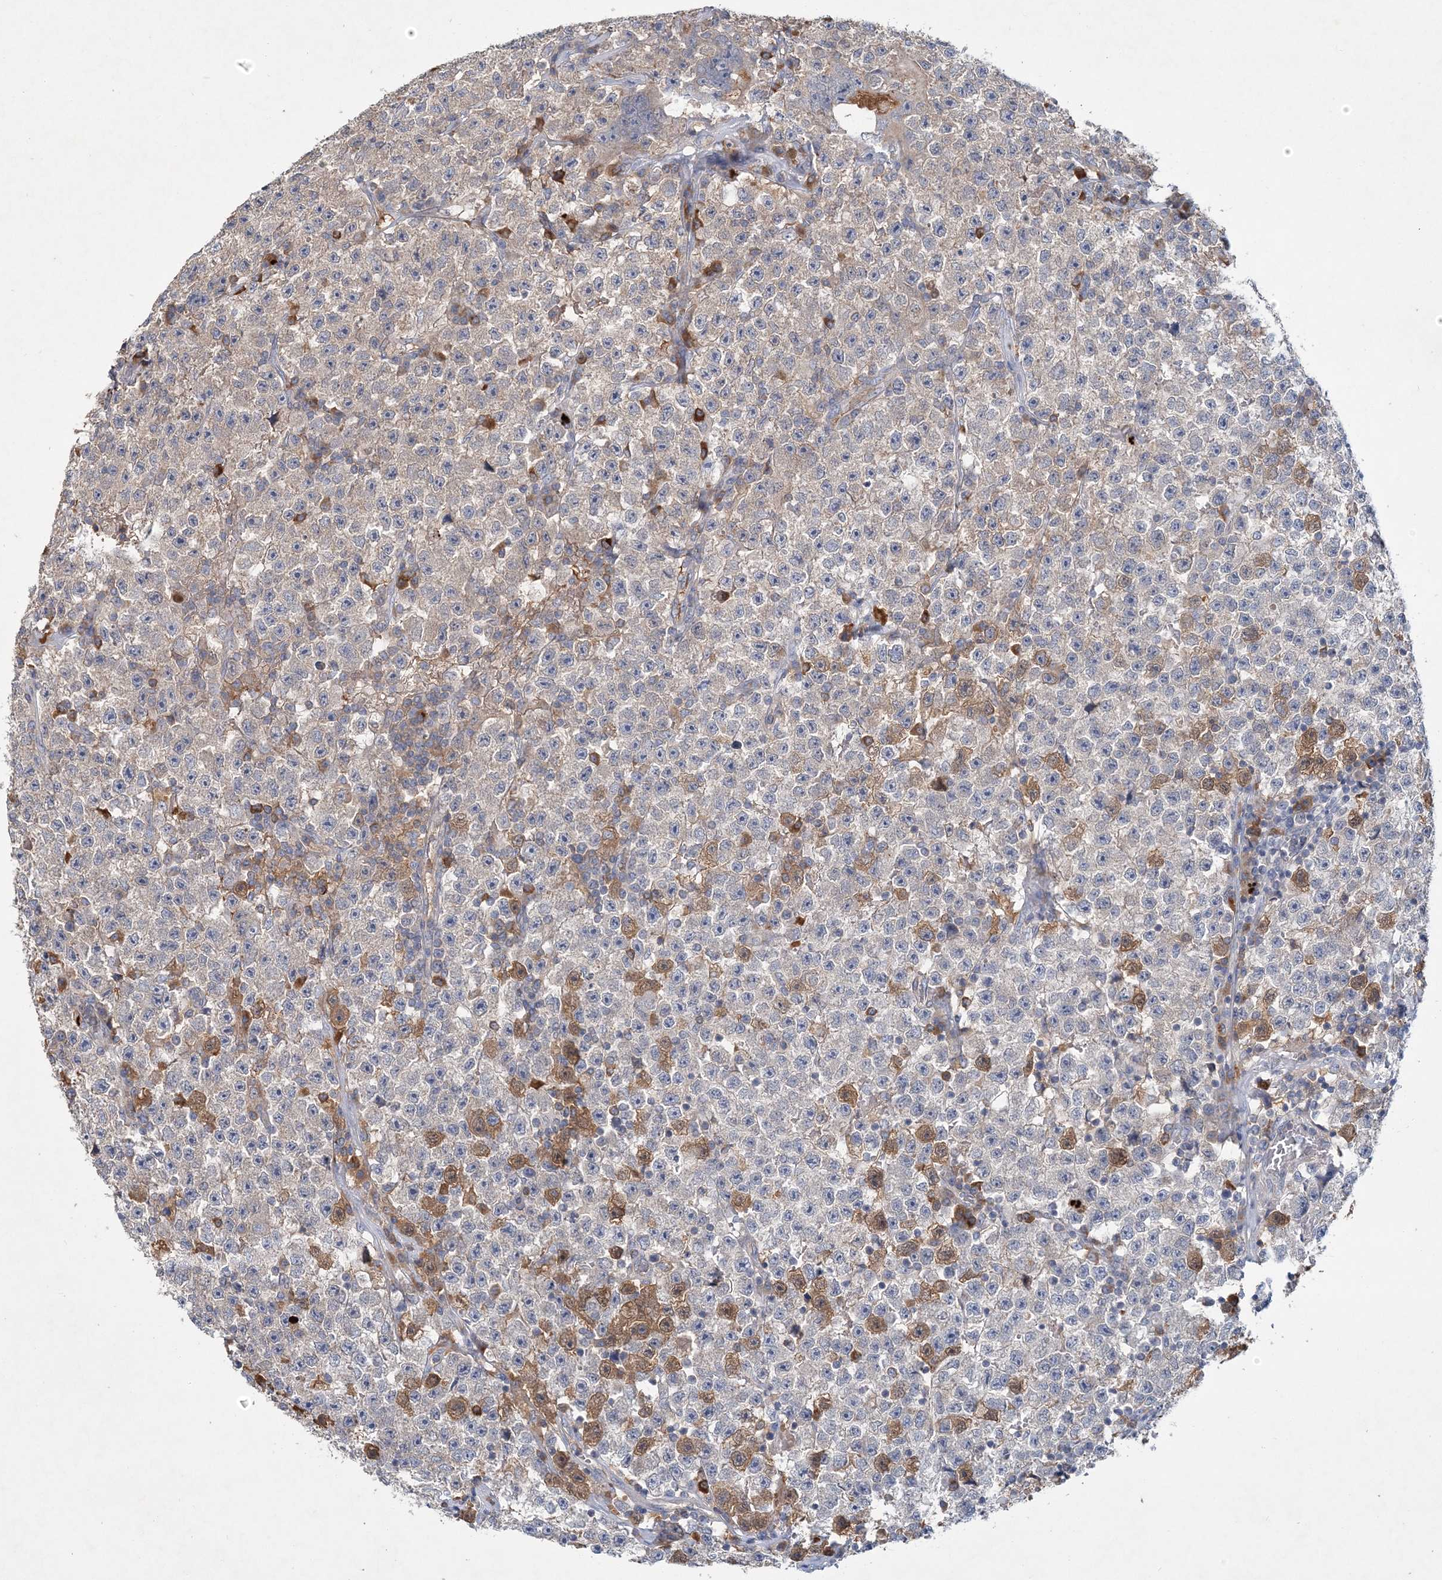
{"staining": {"intensity": "moderate", "quantity": "<25%", "location": "cytoplasmic/membranous"}, "tissue": "testis cancer", "cell_type": "Tumor cells", "image_type": "cancer", "snomed": [{"axis": "morphology", "description": "Seminoma, NOS"}, {"axis": "topography", "description": "Testis"}], "caption": "Protein expression analysis of testis cancer reveals moderate cytoplasmic/membranous staining in approximately <25% of tumor cells. The protein is stained brown, and the nuclei are stained in blue (DAB IHC with brightfield microscopy, high magnification).", "gene": "RNF25", "patient": {"sex": "male", "age": 22}}